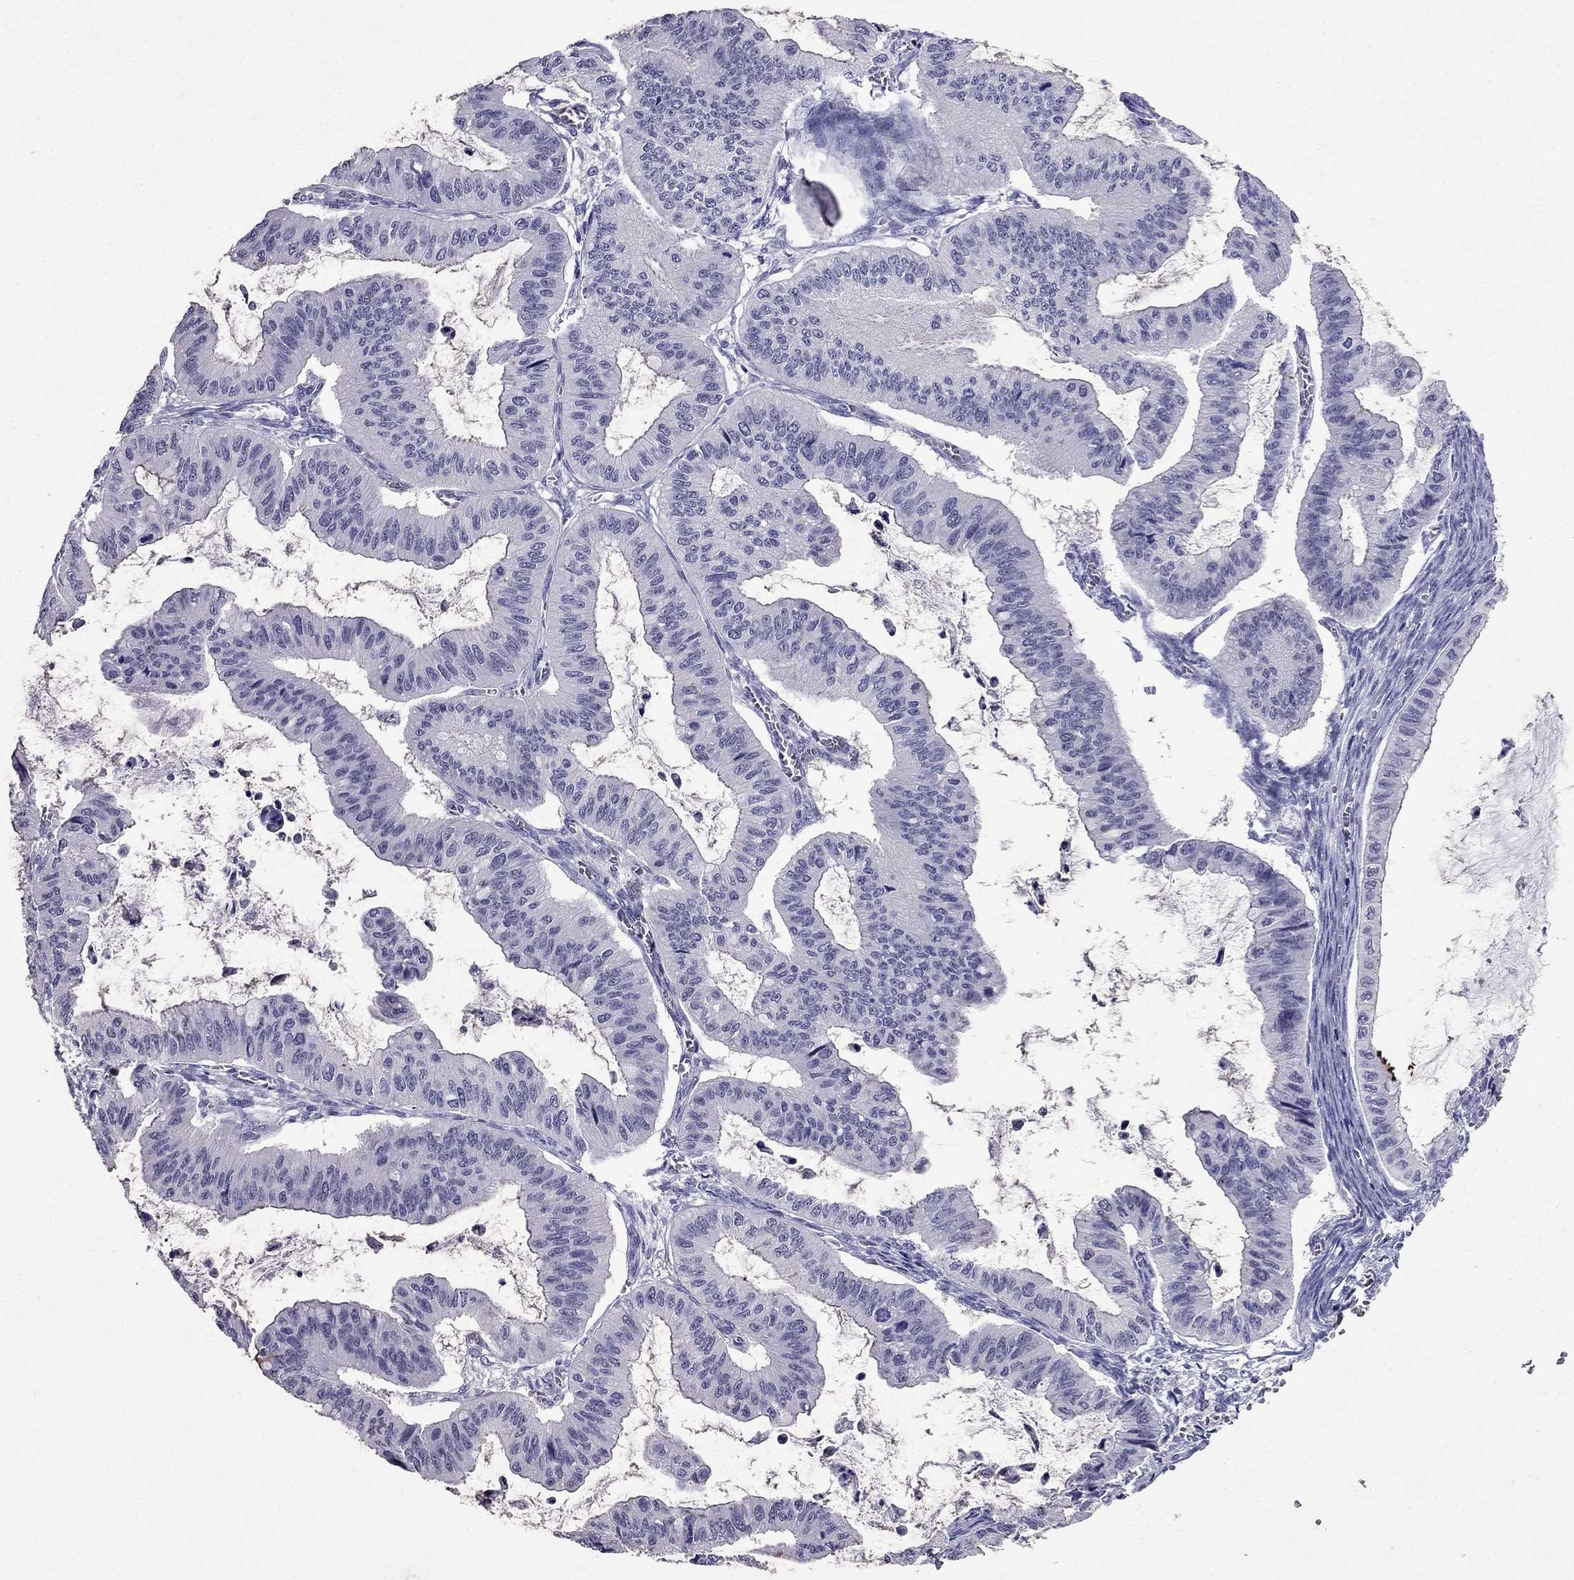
{"staining": {"intensity": "strong", "quantity": "<25%", "location": "cytoplasmic/membranous"}, "tissue": "ovarian cancer", "cell_type": "Tumor cells", "image_type": "cancer", "snomed": [{"axis": "morphology", "description": "Cystadenocarcinoma, mucinous, NOS"}, {"axis": "topography", "description": "Ovary"}], "caption": "Ovarian cancer (mucinous cystadenocarcinoma) stained with a brown dye displays strong cytoplasmic/membranous positive staining in about <25% of tumor cells.", "gene": "OLFM4", "patient": {"sex": "female", "age": 72}}